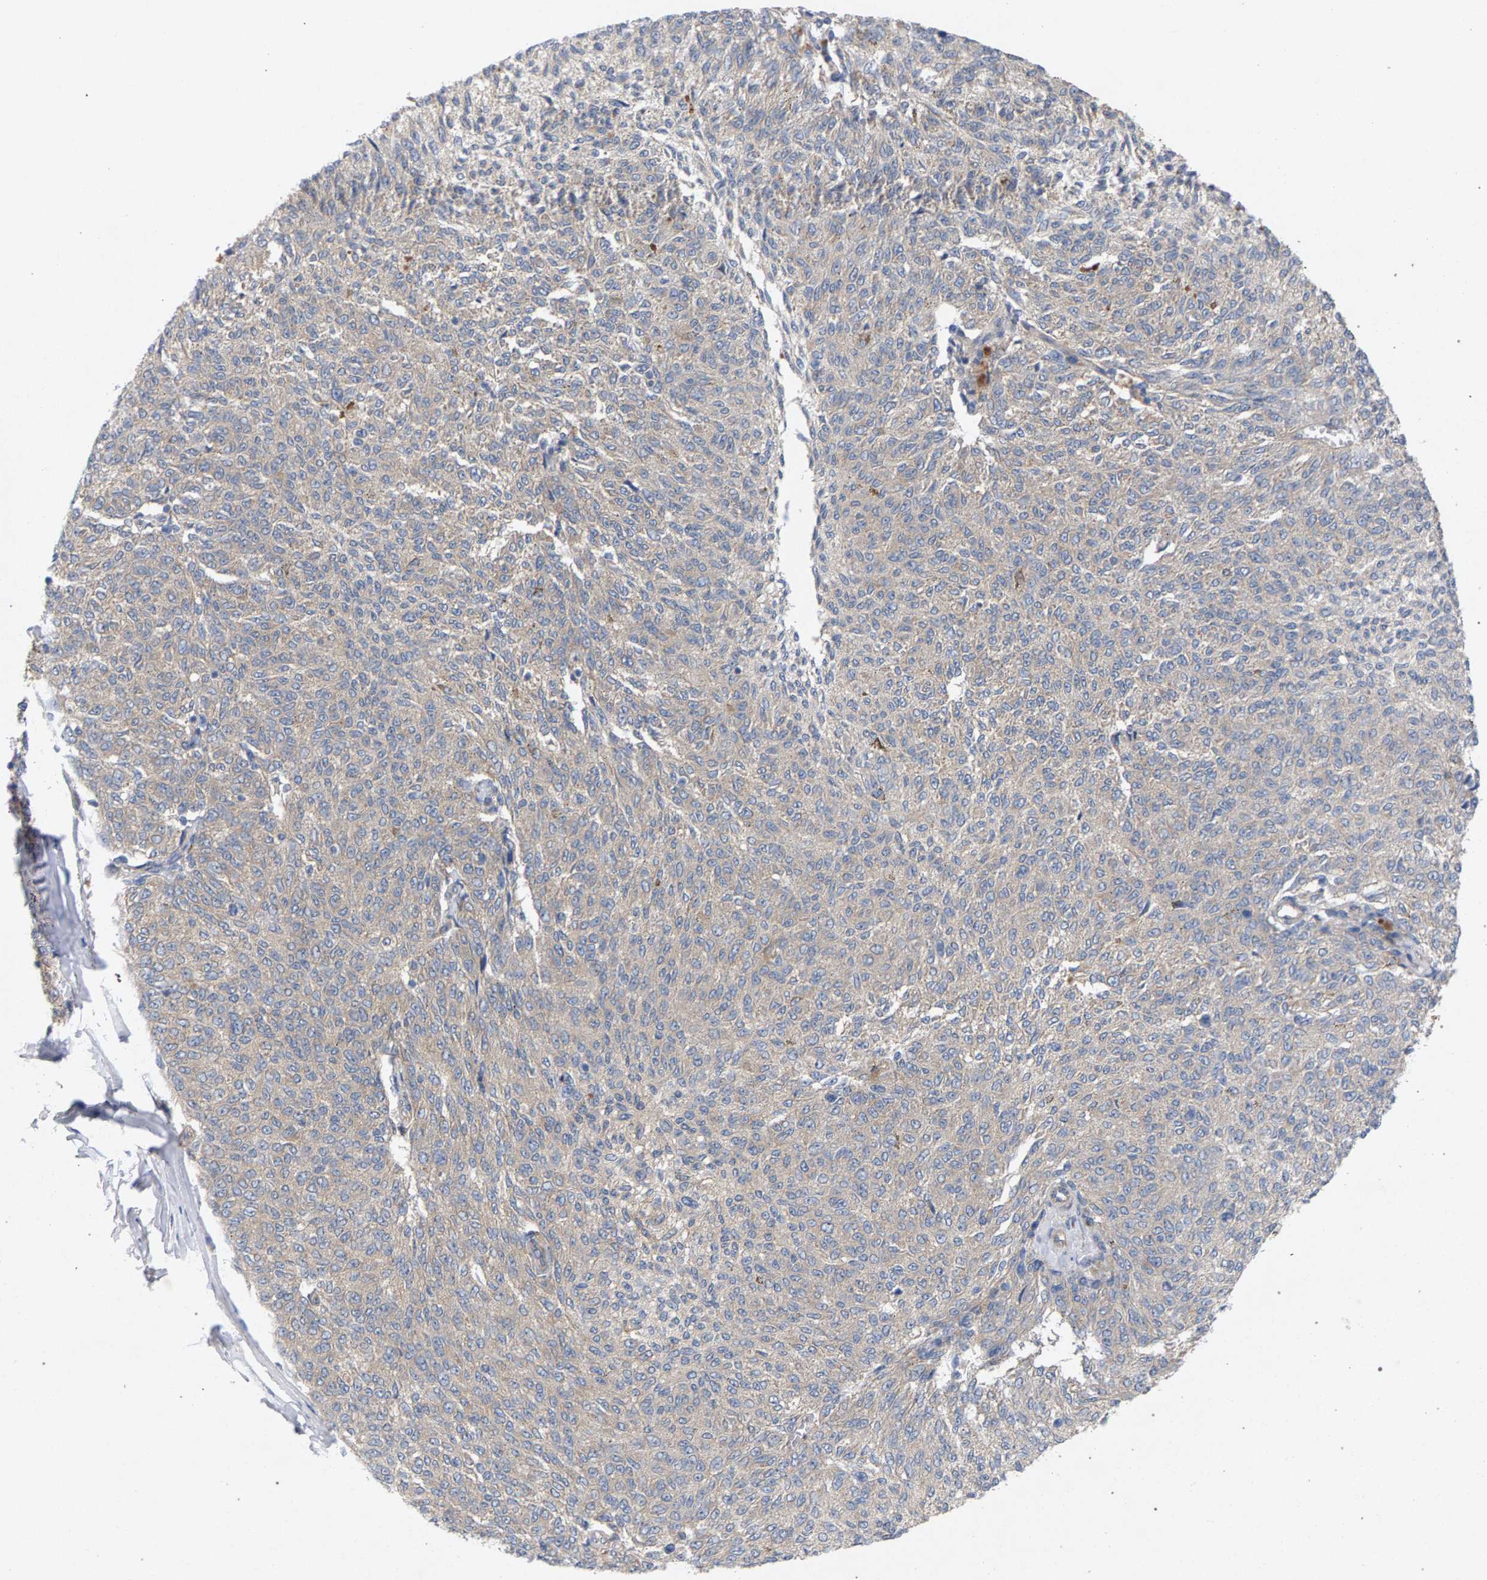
{"staining": {"intensity": "negative", "quantity": "none", "location": "none"}, "tissue": "melanoma", "cell_type": "Tumor cells", "image_type": "cancer", "snomed": [{"axis": "morphology", "description": "Malignant melanoma, NOS"}, {"axis": "topography", "description": "Skin"}], "caption": "Immunohistochemistry image of malignant melanoma stained for a protein (brown), which exhibits no staining in tumor cells.", "gene": "MAMDC2", "patient": {"sex": "female", "age": 72}}